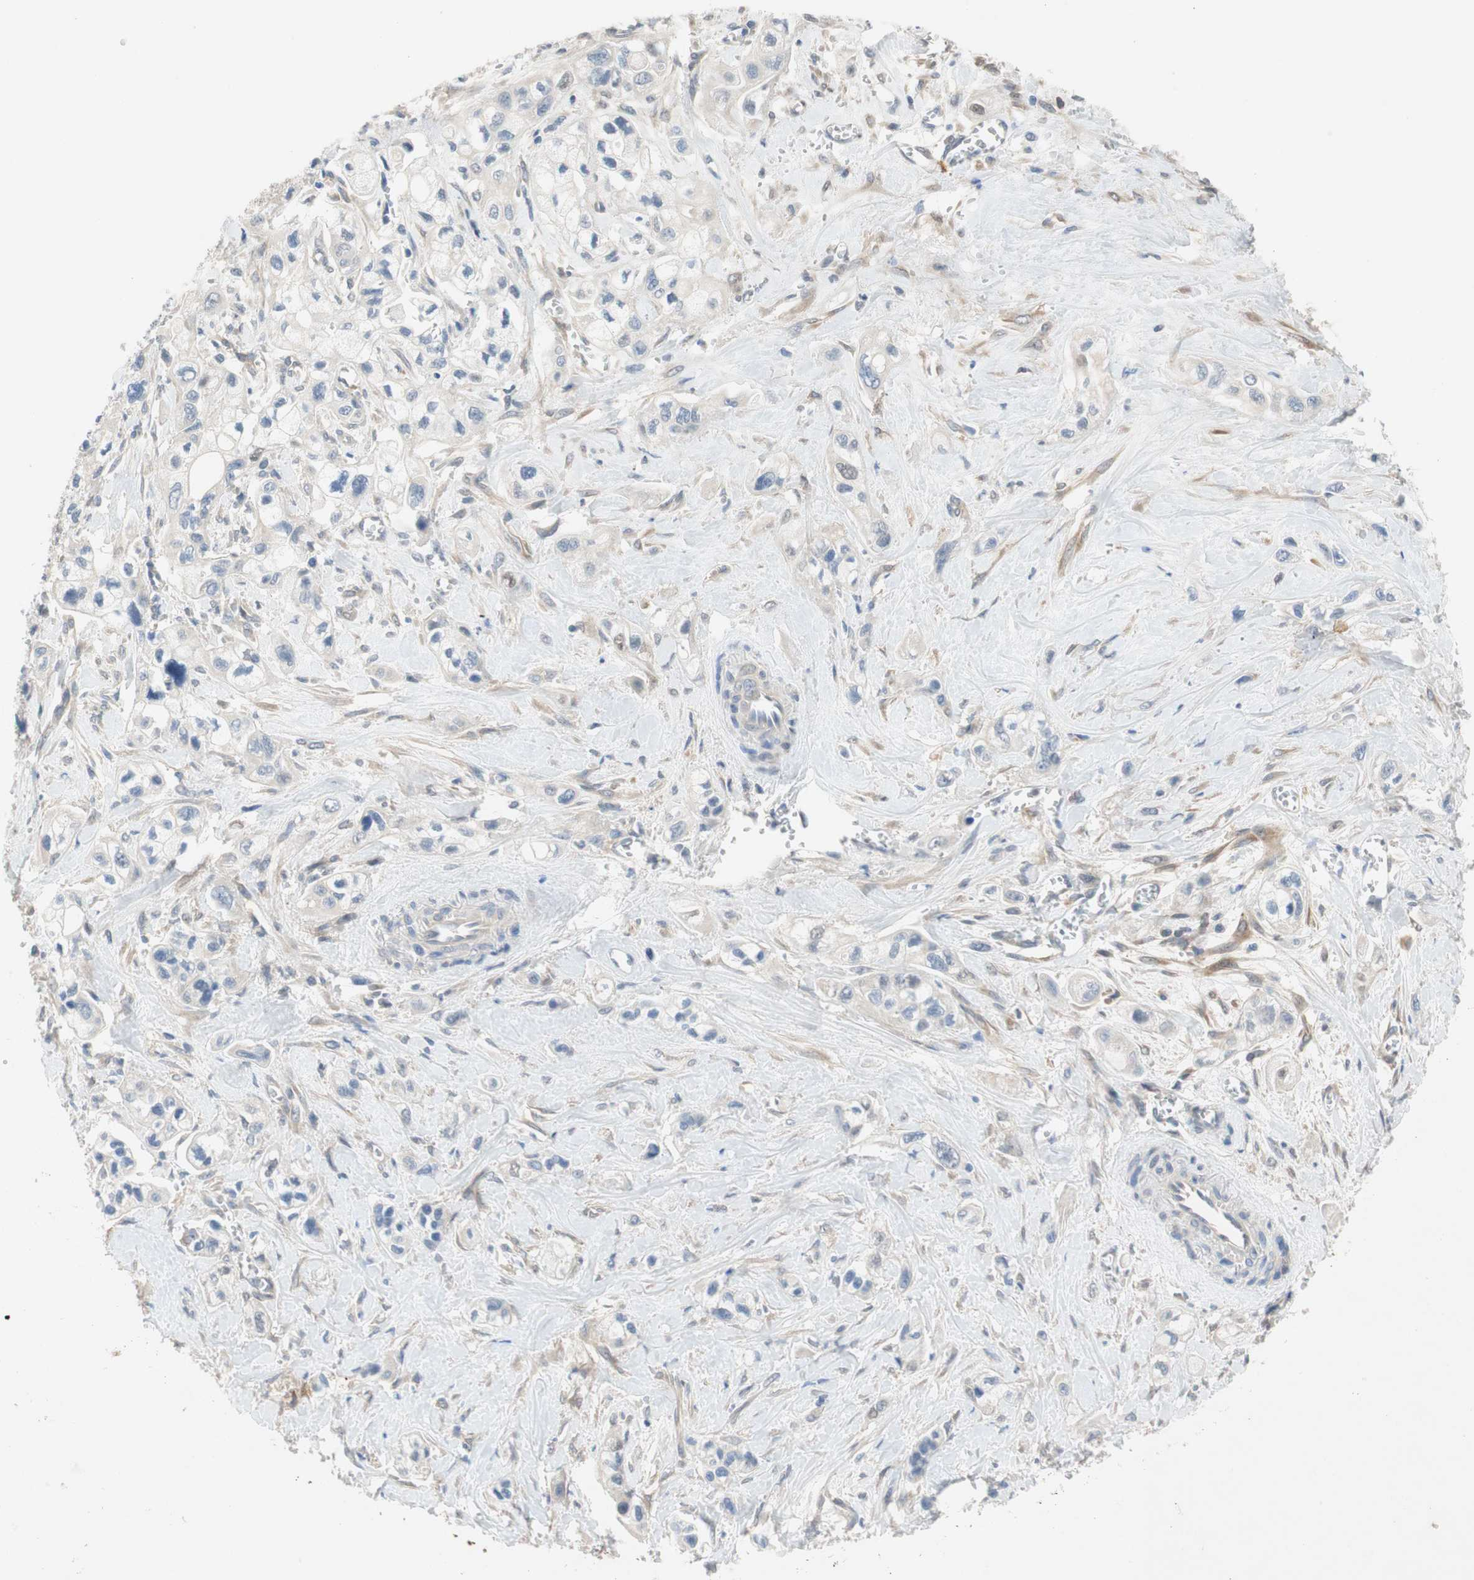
{"staining": {"intensity": "weak", "quantity": "<25%", "location": "cytoplasmic/membranous"}, "tissue": "pancreatic cancer", "cell_type": "Tumor cells", "image_type": "cancer", "snomed": [{"axis": "morphology", "description": "Adenocarcinoma, NOS"}, {"axis": "topography", "description": "Pancreas"}], "caption": "Histopathology image shows no significant protein staining in tumor cells of adenocarcinoma (pancreatic).", "gene": "RELB", "patient": {"sex": "male", "age": 74}}